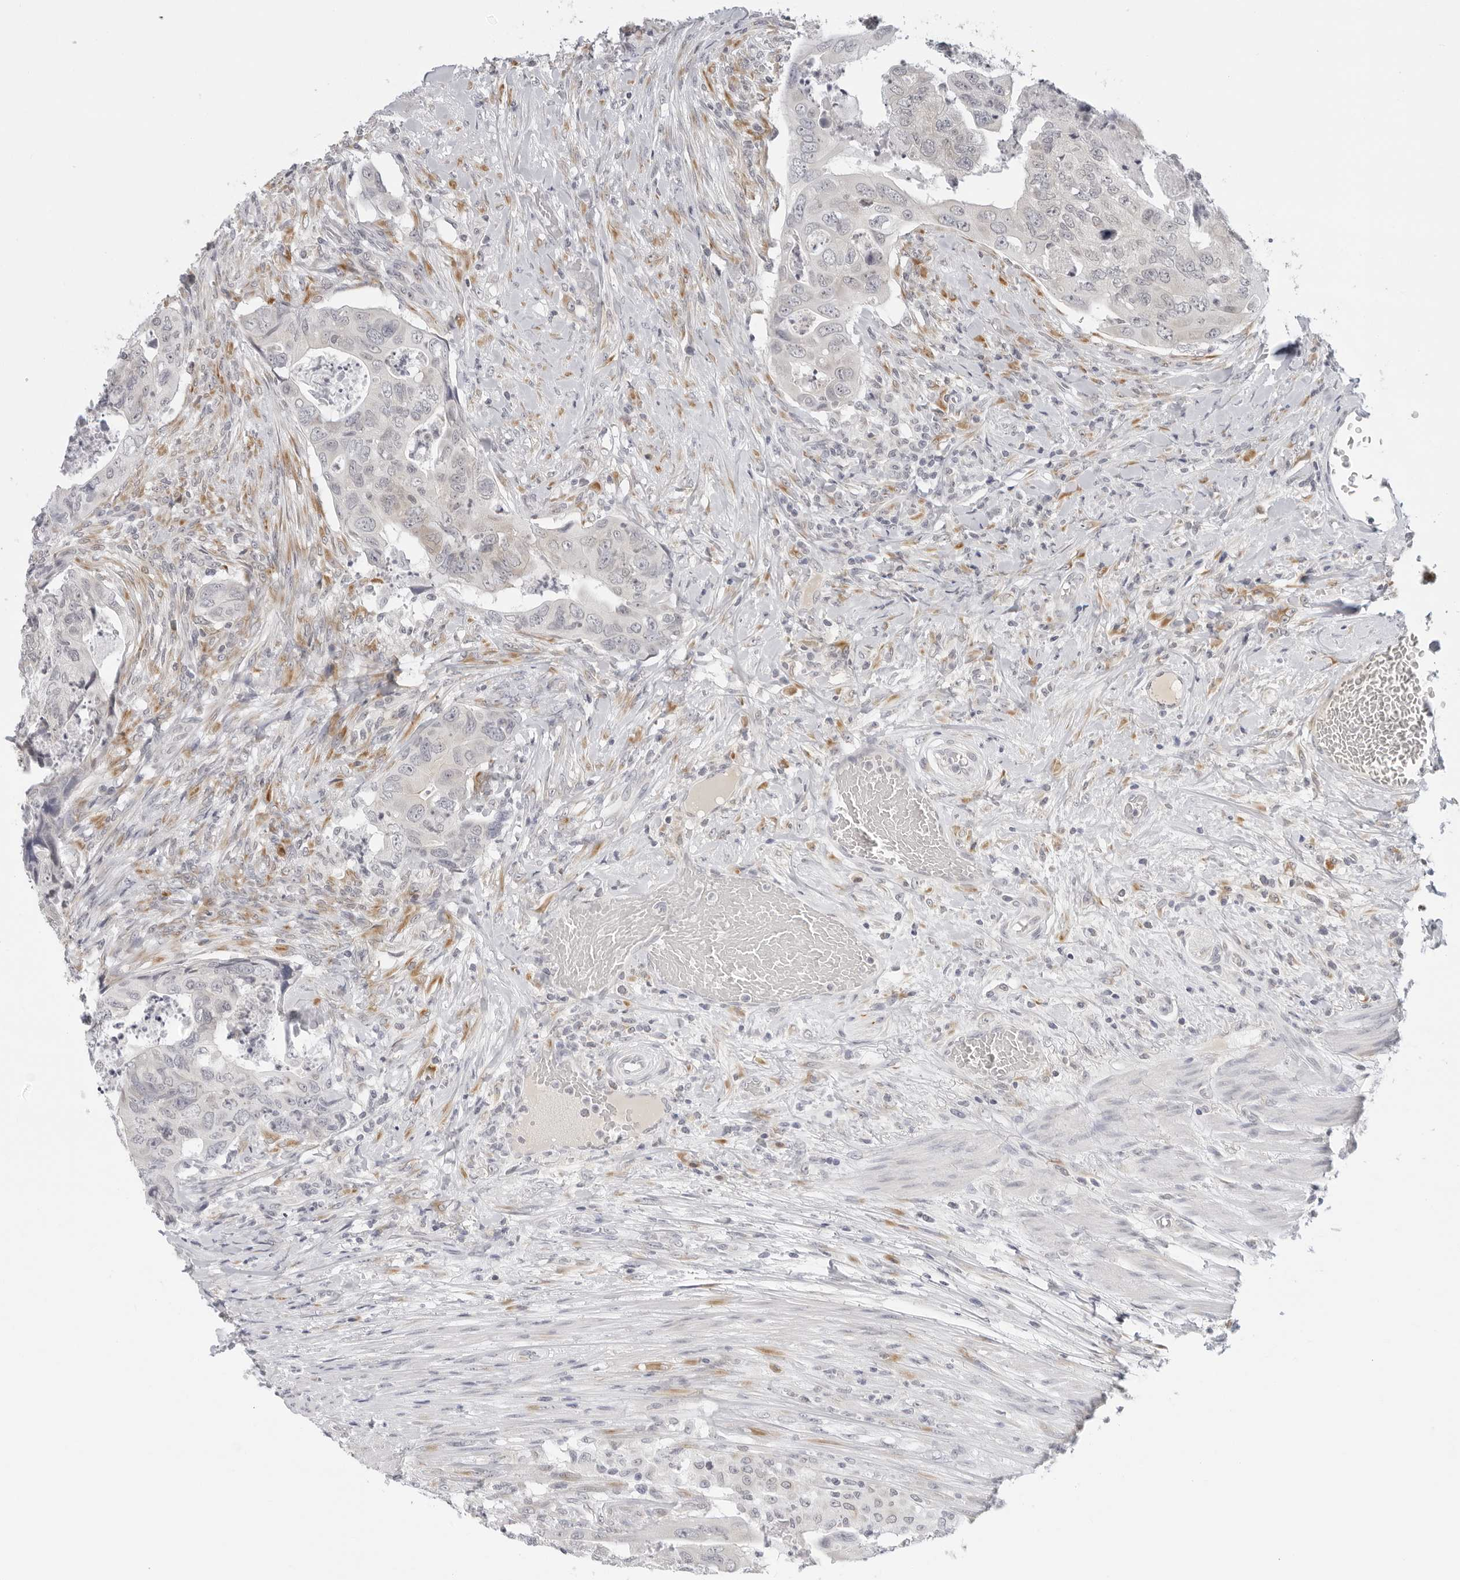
{"staining": {"intensity": "negative", "quantity": "none", "location": "none"}, "tissue": "colorectal cancer", "cell_type": "Tumor cells", "image_type": "cancer", "snomed": [{"axis": "morphology", "description": "Adenocarcinoma, NOS"}, {"axis": "topography", "description": "Rectum"}], "caption": "Immunohistochemical staining of colorectal cancer shows no significant staining in tumor cells.", "gene": "EDN2", "patient": {"sex": "male", "age": 63}}